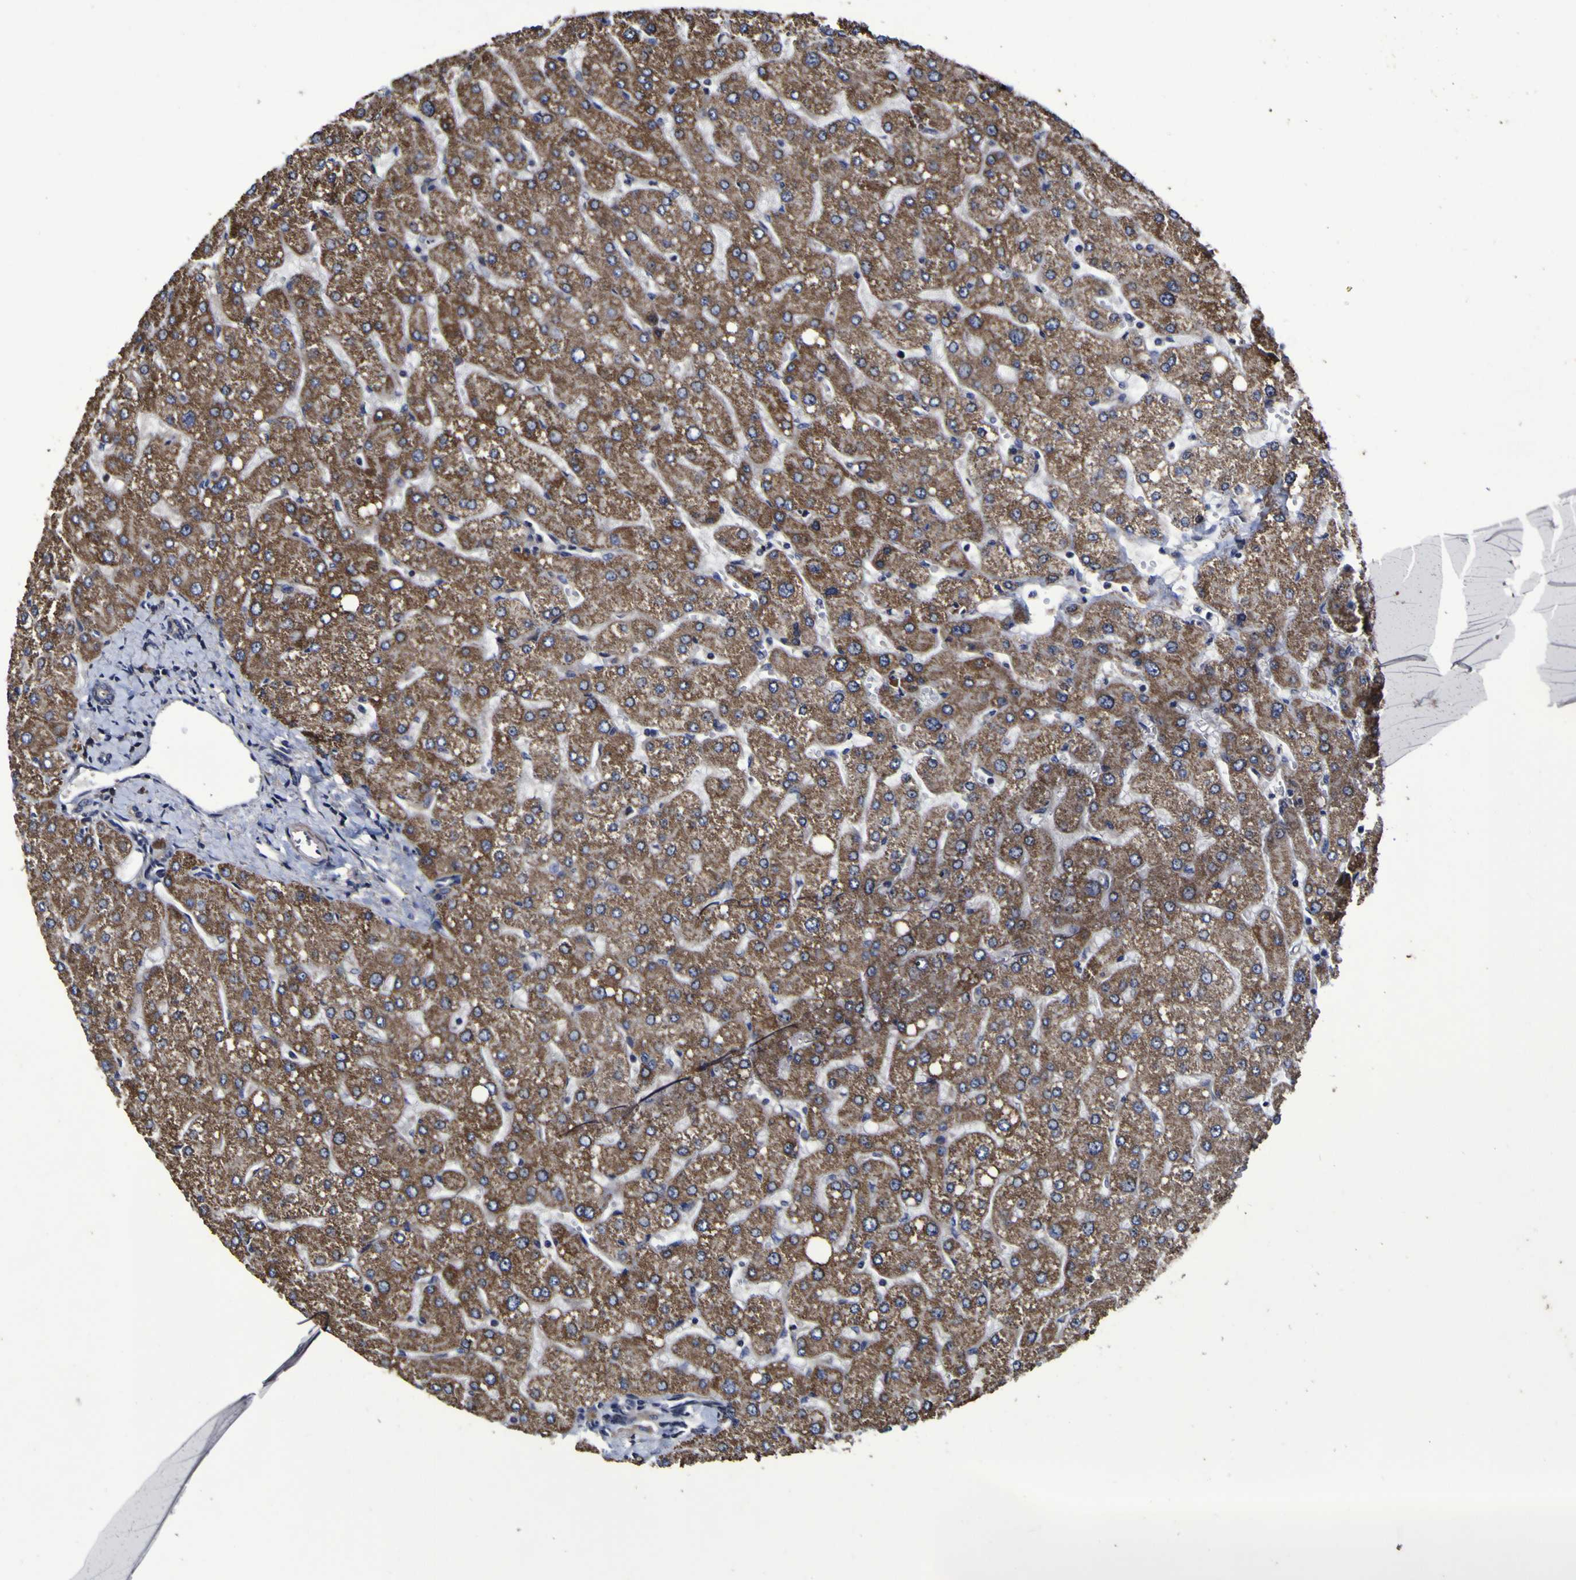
{"staining": {"intensity": "weak", "quantity": ">75%", "location": "cytoplasmic/membranous"}, "tissue": "liver", "cell_type": "Cholangiocytes", "image_type": "normal", "snomed": [{"axis": "morphology", "description": "Normal tissue, NOS"}, {"axis": "topography", "description": "Liver"}], "caption": "Weak cytoplasmic/membranous protein staining is seen in approximately >75% of cholangiocytes in liver. (IHC, brightfield microscopy, high magnification).", "gene": "P3H1", "patient": {"sex": "male", "age": 55}}